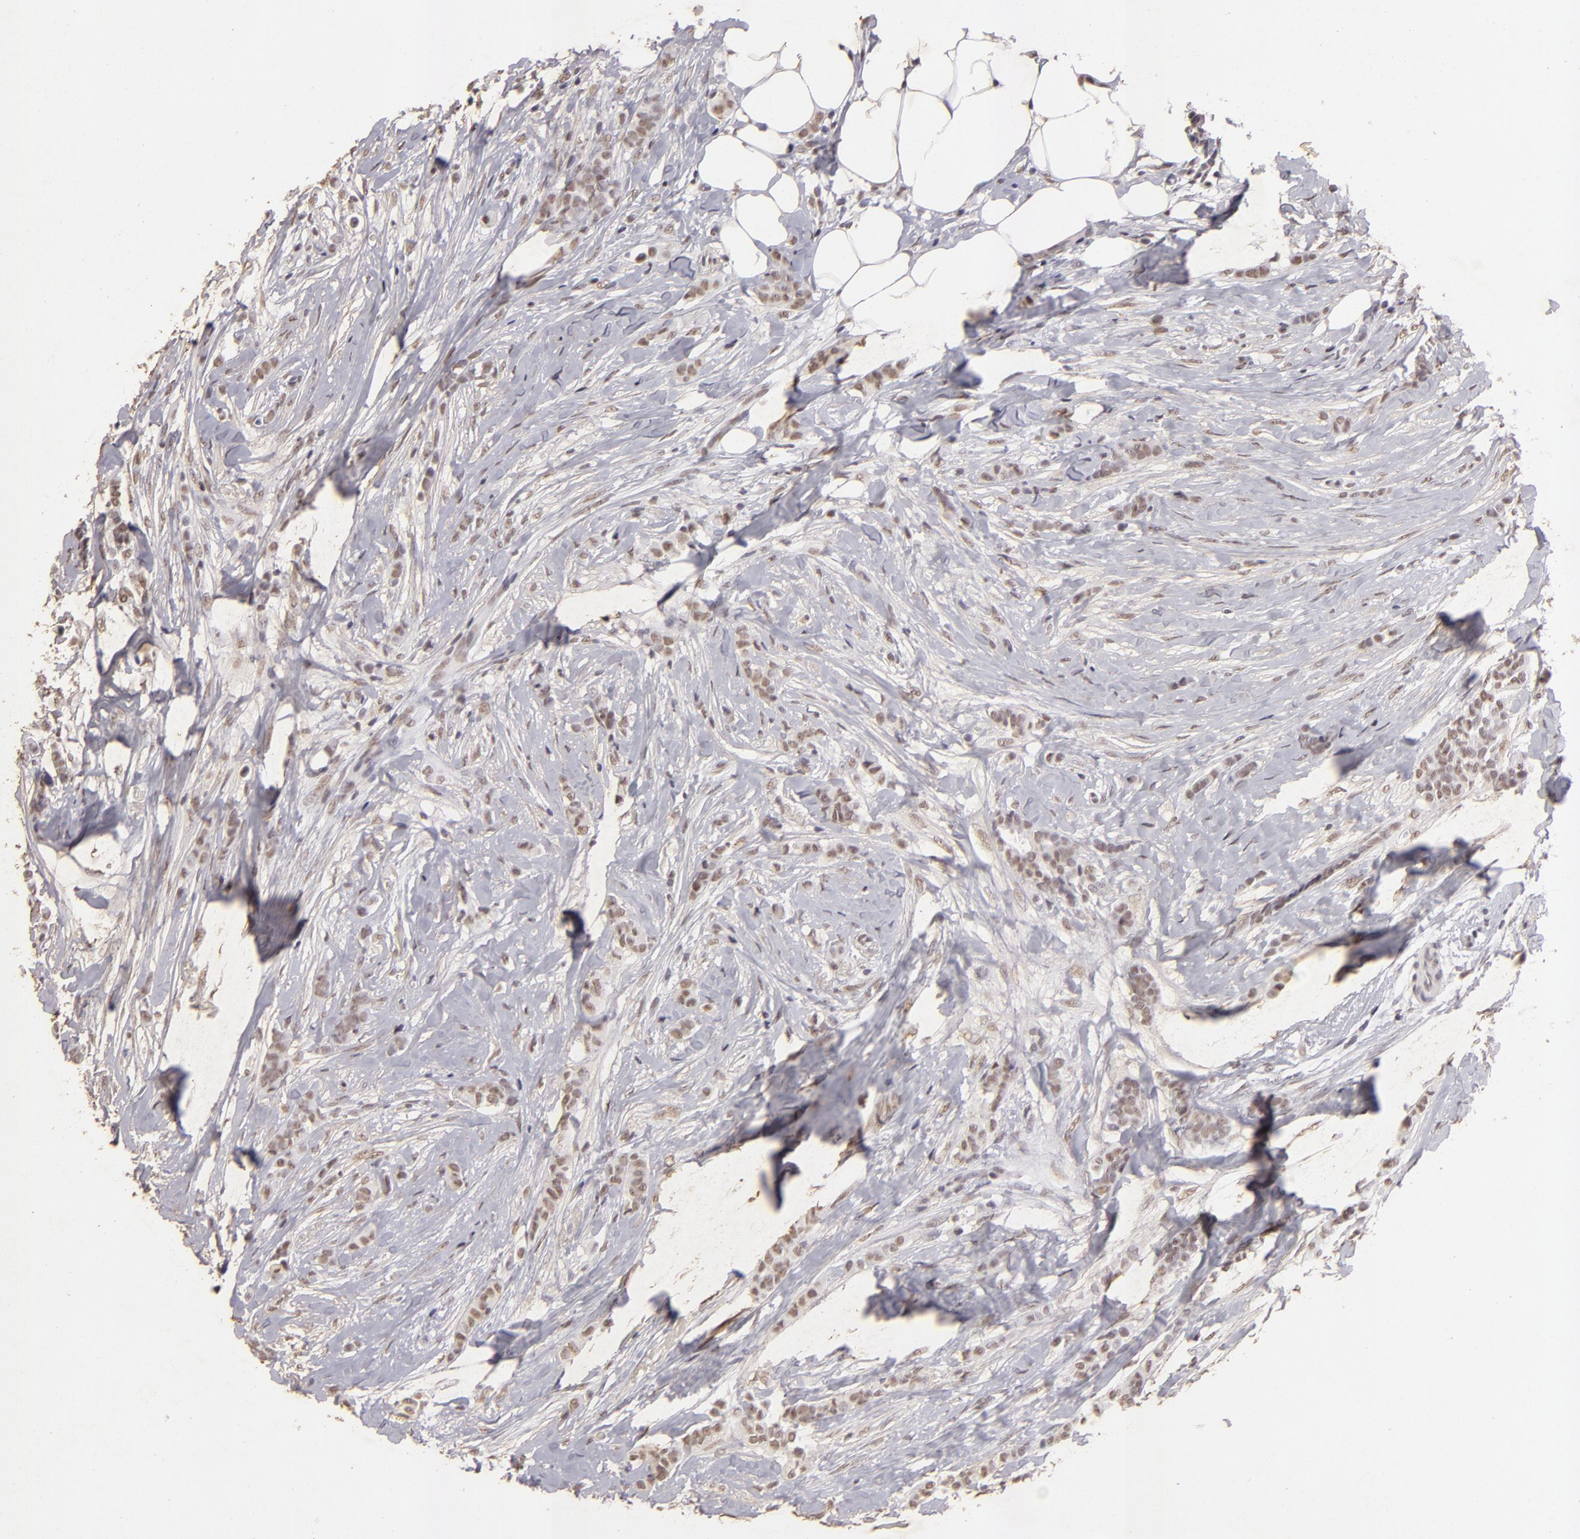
{"staining": {"intensity": "moderate", "quantity": ">75%", "location": "nuclear"}, "tissue": "breast cancer", "cell_type": "Tumor cells", "image_type": "cancer", "snomed": [{"axis": "morphology", "description": "Lobular carcinoma"}, {"axis": "topography", "description": "Breast"}], "caption": "Human breast lobular carcinoma stained with a protein marker demonstrates moderate staining in tumor cells.", "gene": "CBX3", "patient": {"sex": "female", "age": 56}}